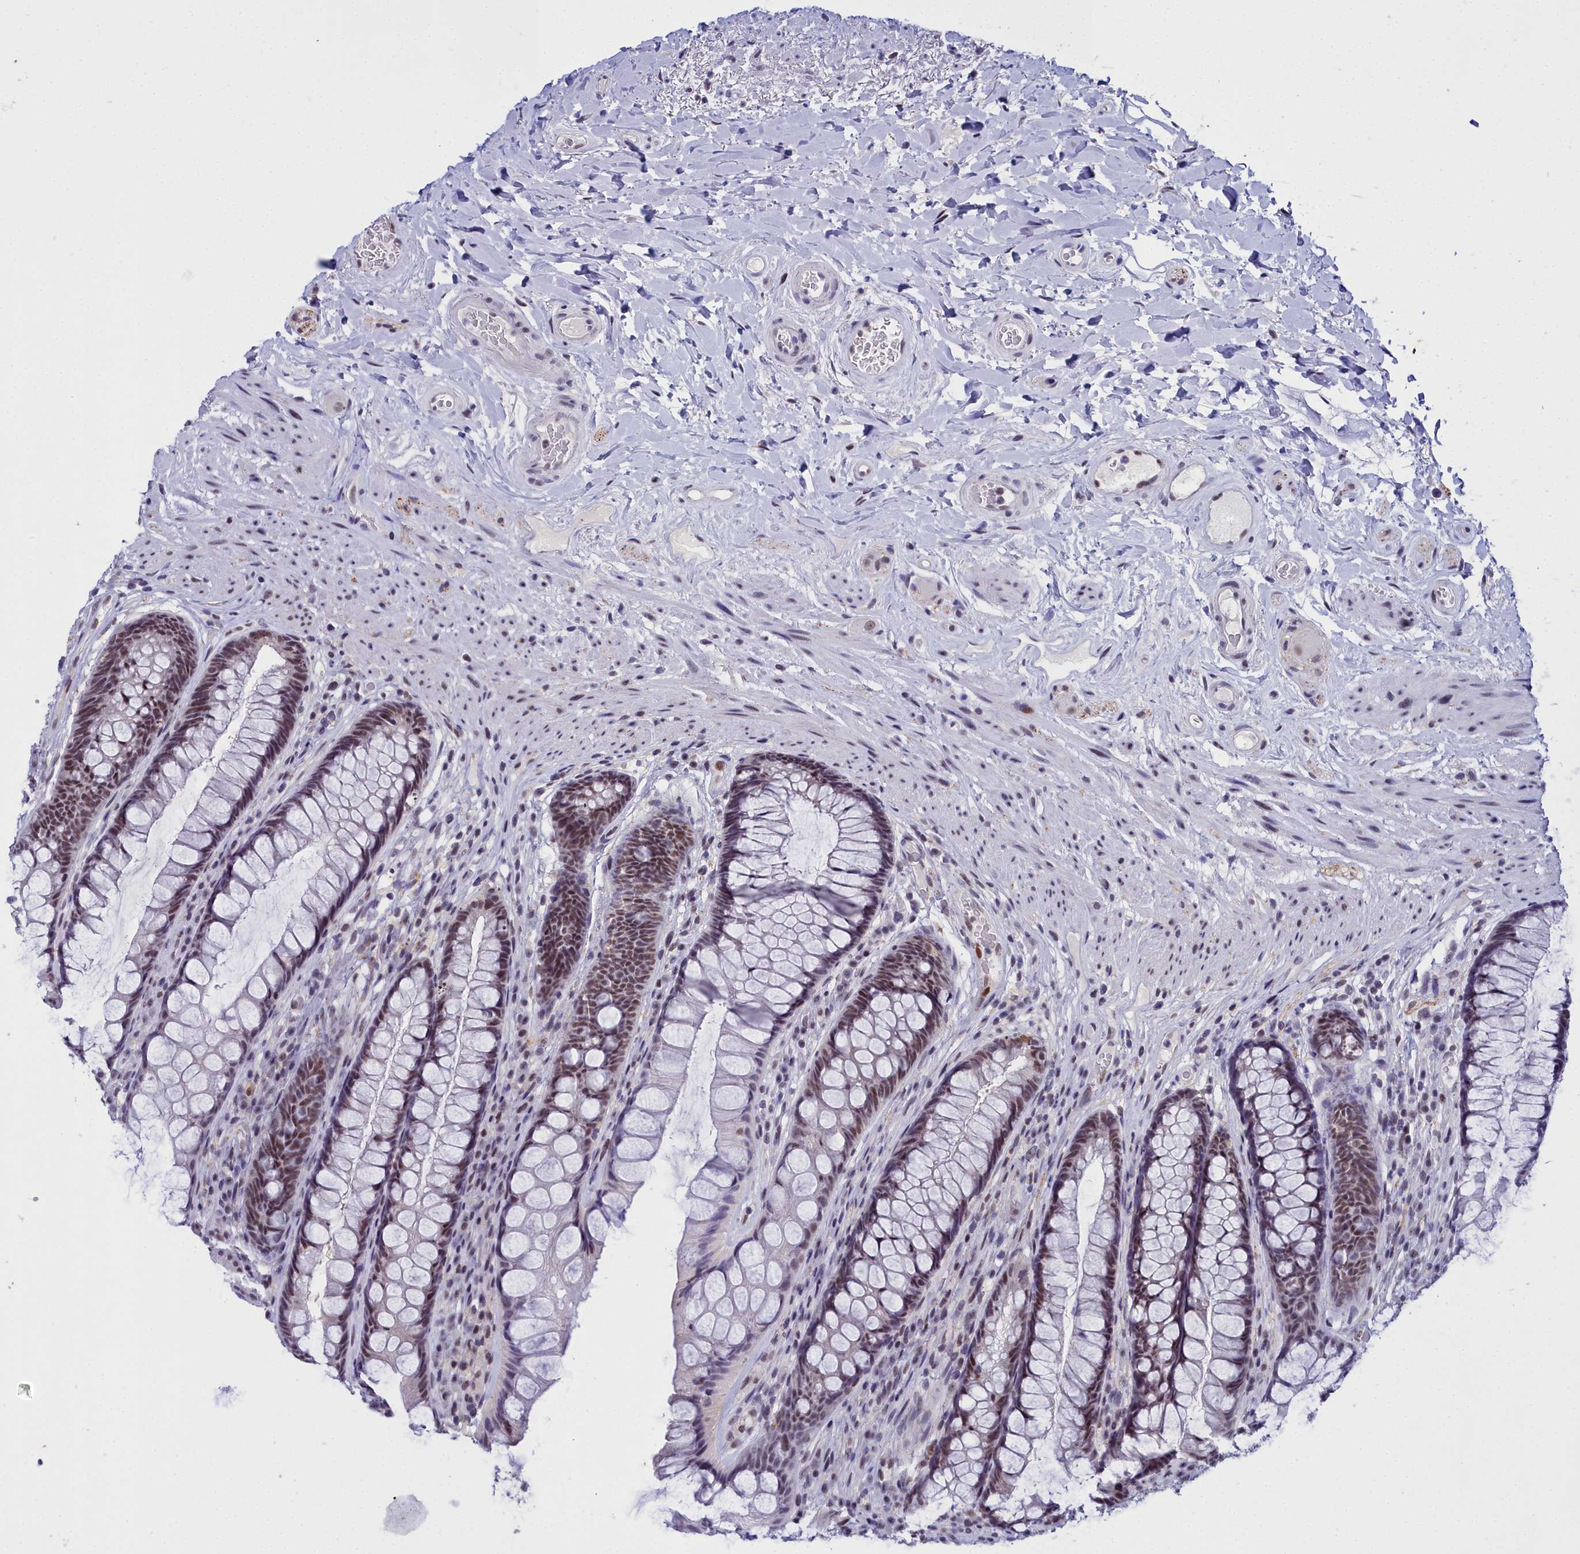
{"staining": {"intensity": "moderate", "quantity": ">75%", "location": "nuclear"}, "tissue": "rectum", "cell_type": "Glandular cells", "image_type": "normal", "snomed": [{"axis": "morphology", "description": "Normal tissue, NOS"}, {"axis": "topography", "description": "Rectum"}], "caption": "This micrograph shows unremarkable rectum stained with immunohistochemistry (IHC) to label a protein in brown. The nuclear of glandular cells show moderate positivity for the protein. Nuclei are counter-stained blue.", "gene": "CCDC97", "patient": {"sex": "male", "age": 74}}